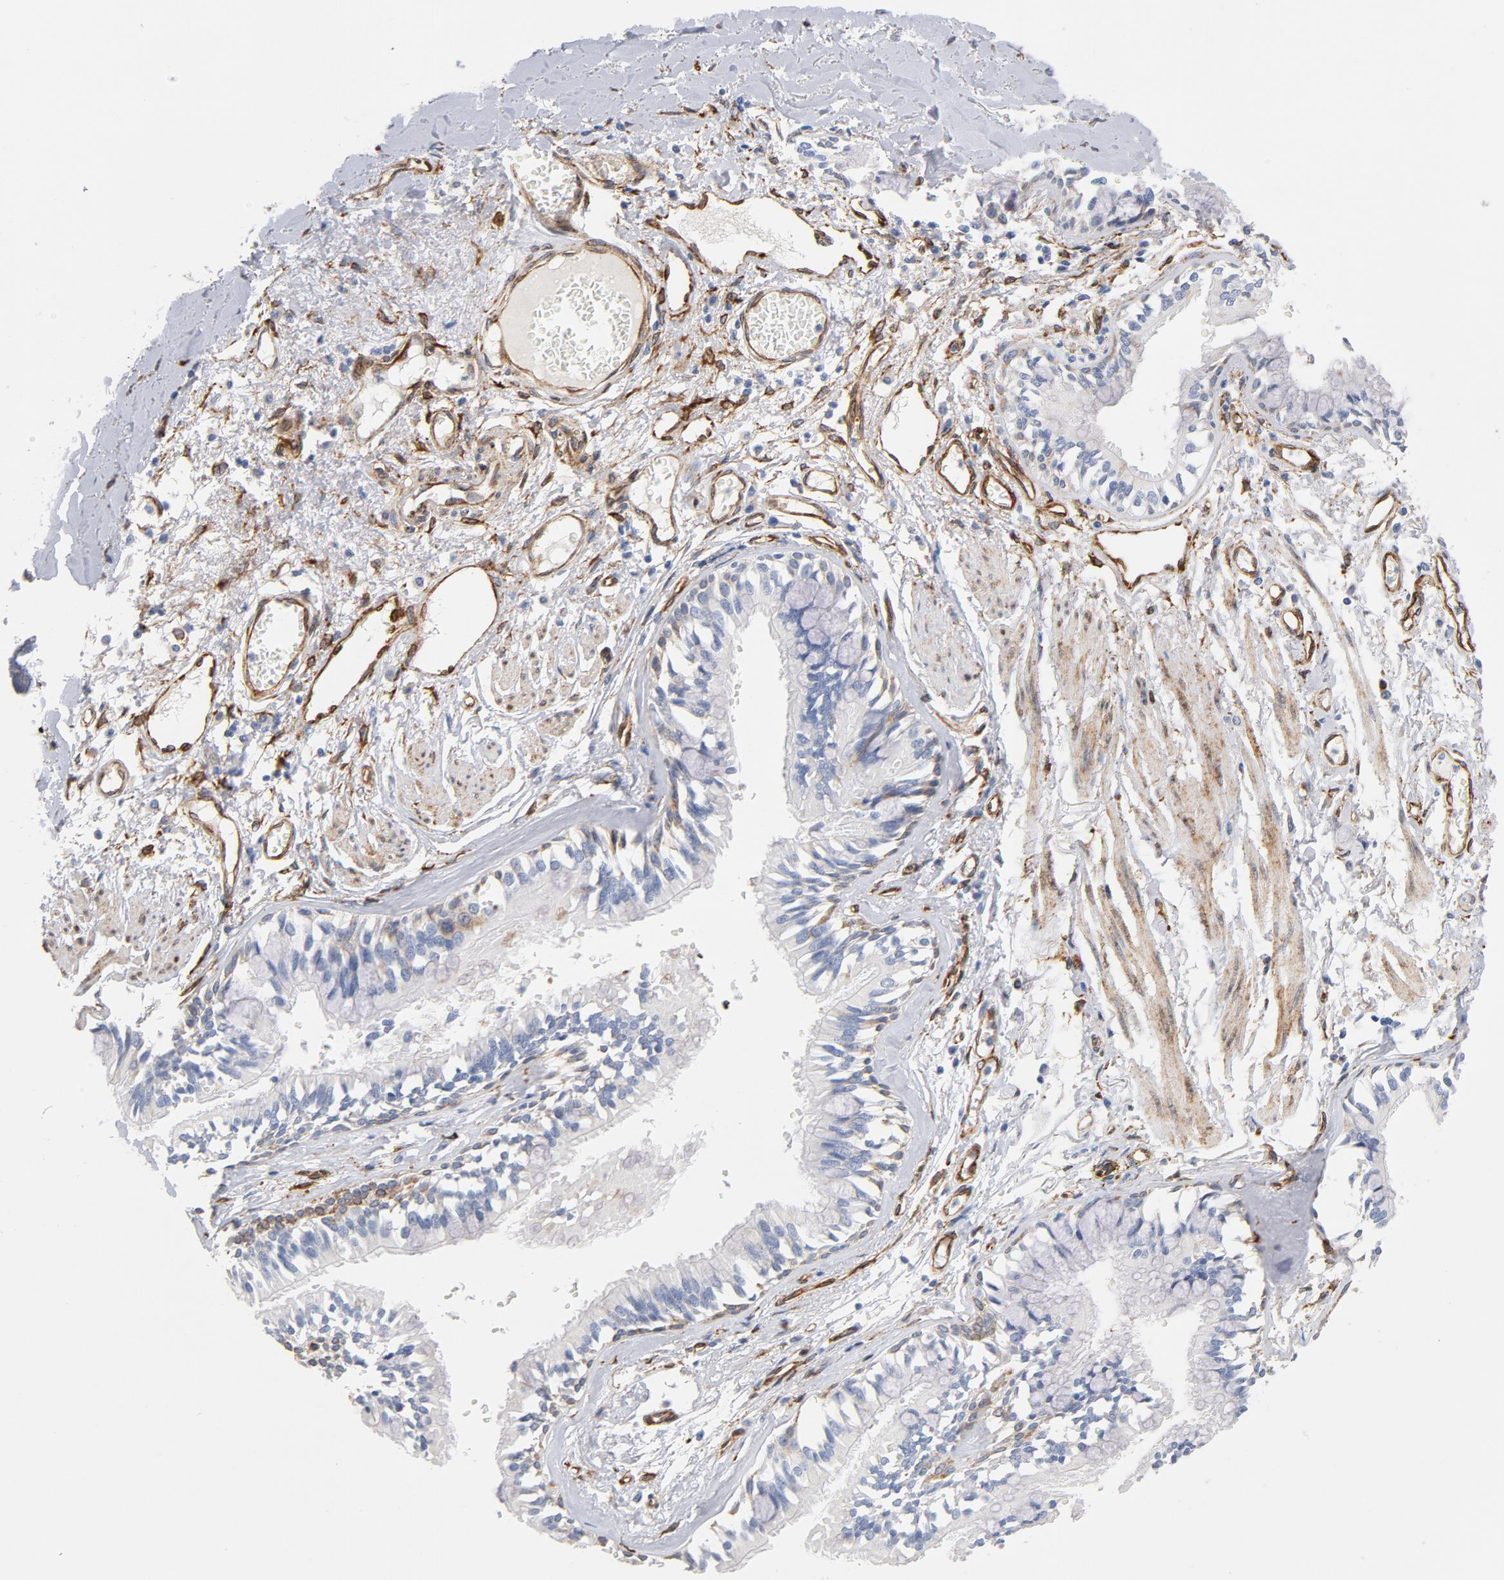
{"staining": {"intensity": "weak", "quantity": ">75%", "location": "cytoplasmic/membranous"}, "tissue": "bronchus", "cell_type": "Respiratory epithelial cells", "image_type": "normal", "snomed": [{"axis": "morphology", "description": "Normal tissue, NOS"}, {"axis": "topography", "description": "Bronchus"}, {"axis": "topography", "description": "Lung"}], "caption": "There is low levels of weak cytoplasmic/membranous positivity in respiratory epithelial cells of normal bronchus, as demonstrated by immunohistochemical staining (brown color).", "gene": "SERPINH1", "patient": {"sex": "female", "age": 56}}